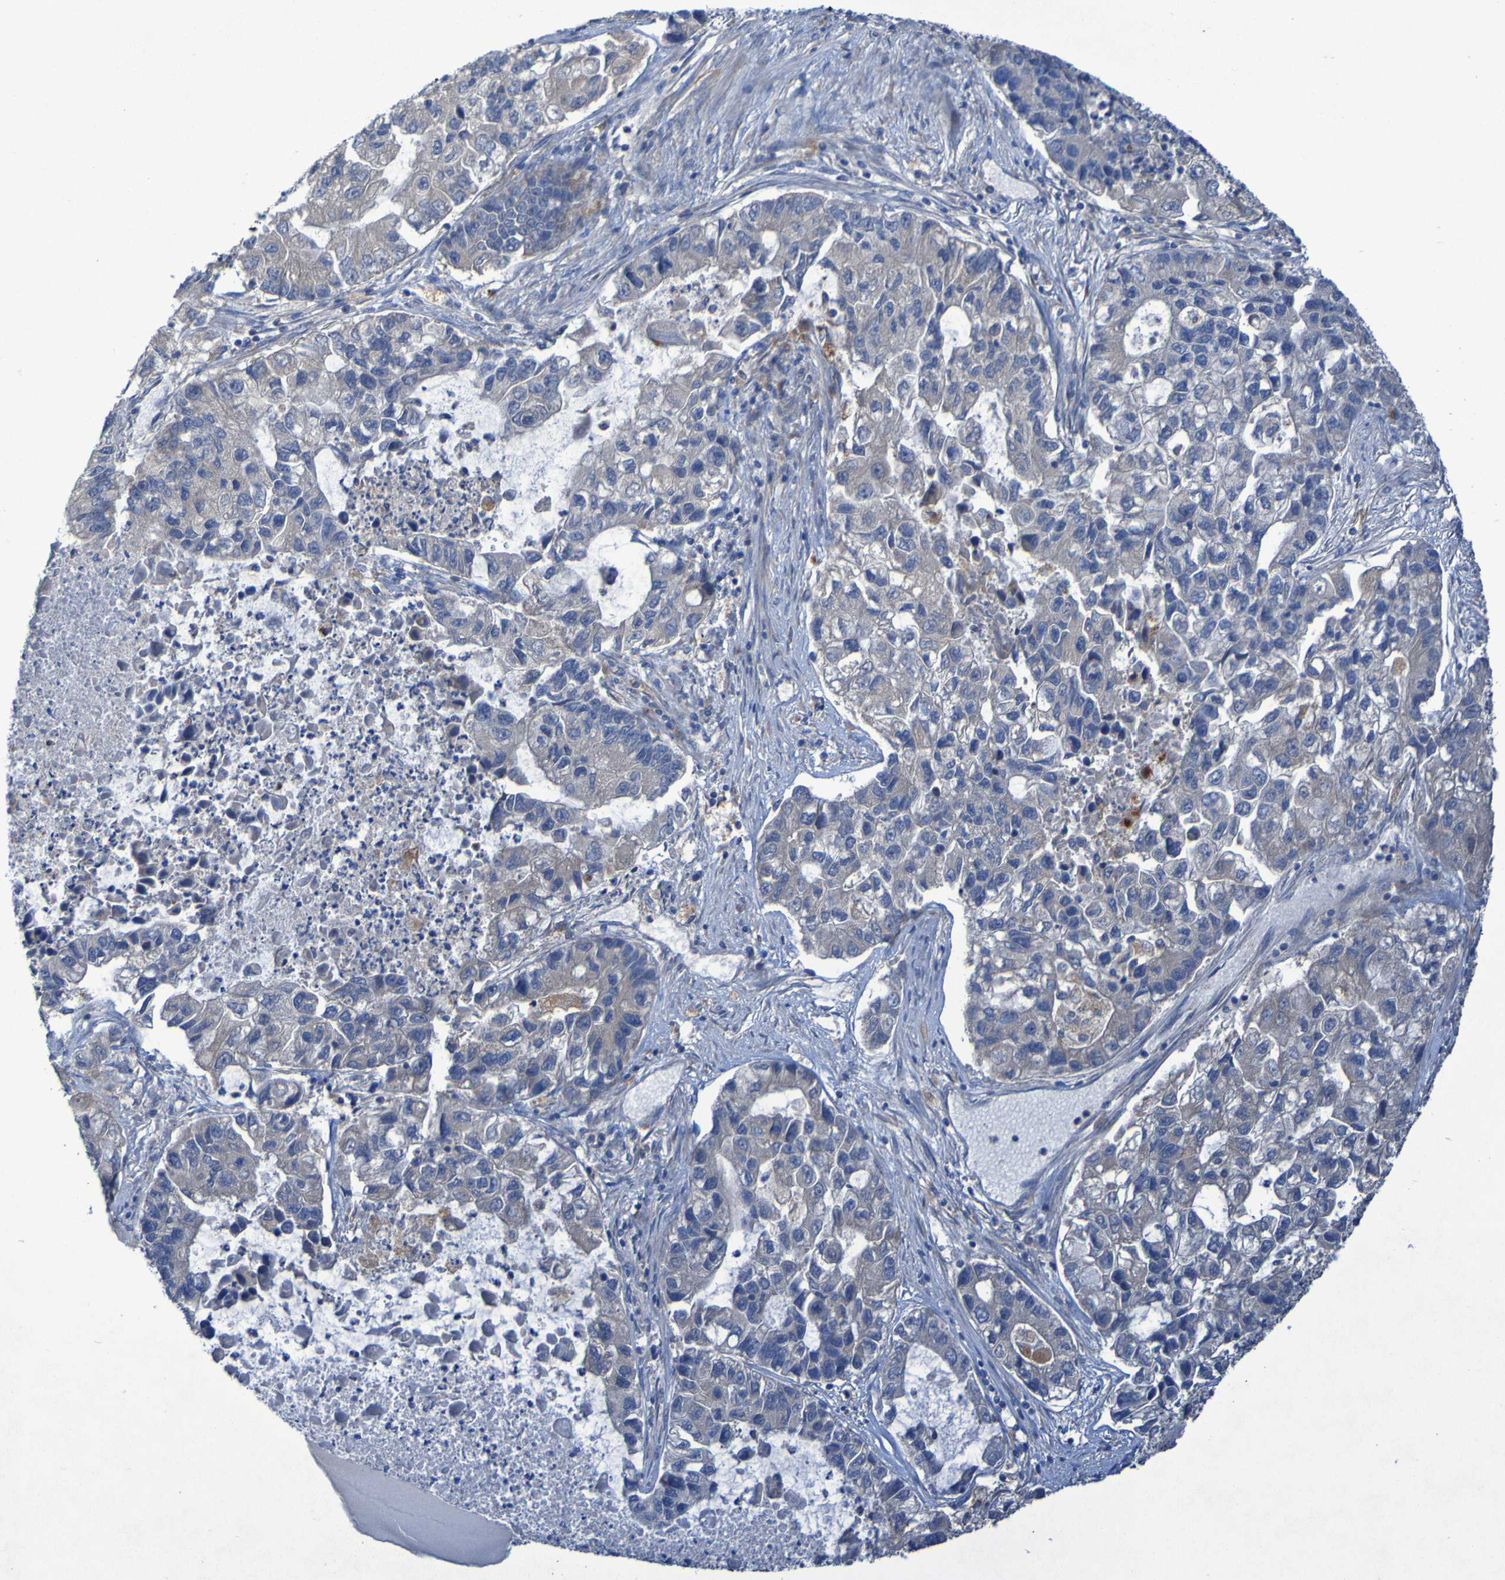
{"staining": {"intensity": "weak", "quantity": "<25%", "location": "cytoplasmic/membranous"}, "tissue": "lung cancer", "cell_type": "Tumor cells", "image_type": "cancer", "snomed": [{"axis": "morphology", "description": "Adenocarcinoma, NOS"}, {"axis": "topography", "description": "Lung"}], "caption": "Lung cancer stained for a protein using immunohistochemistry displays no expression tumor cells.", "gene": "ARHGEF16", "patient": {"sex": "female", "age": 51}}